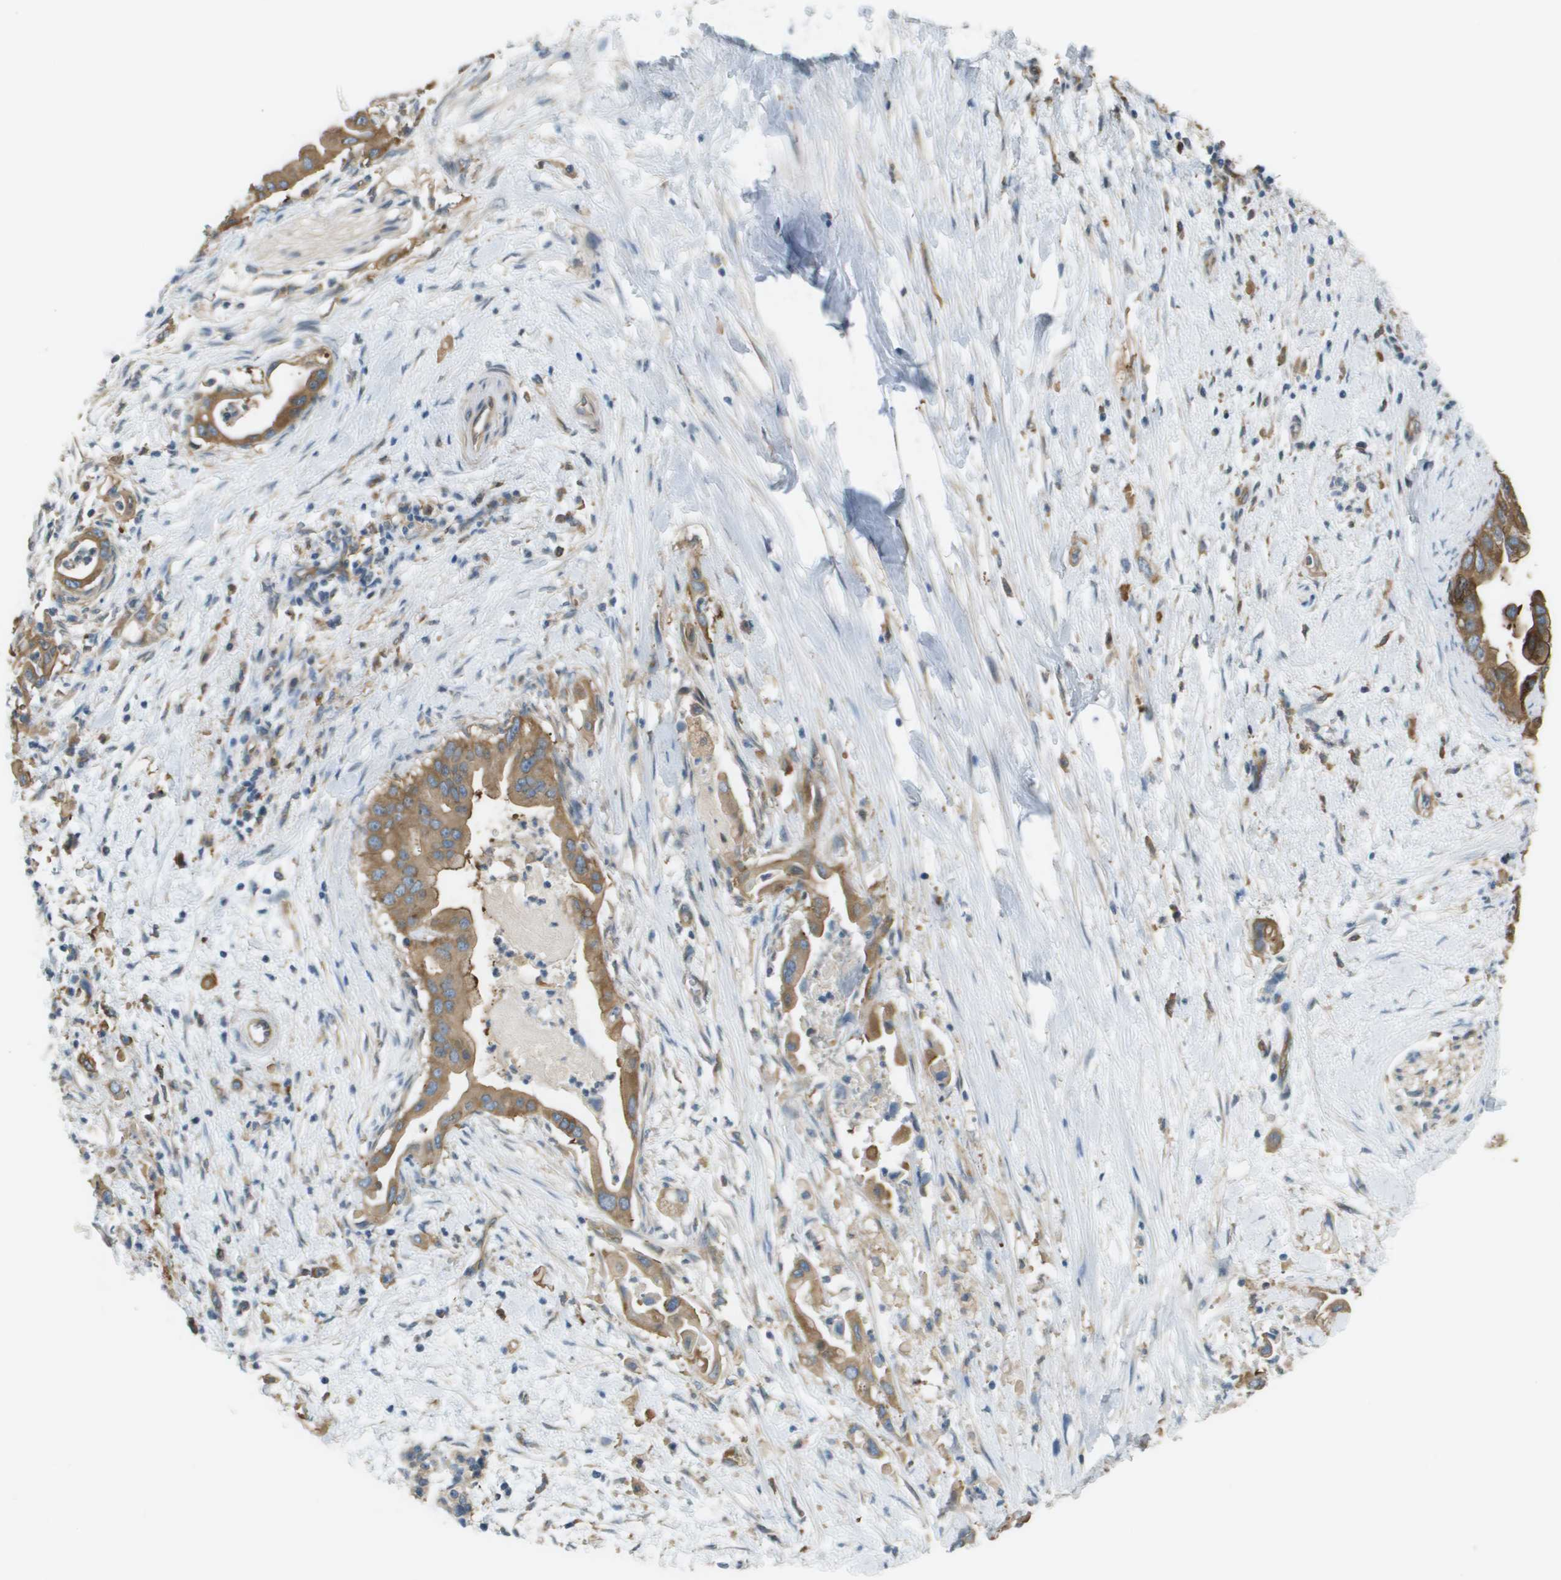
{"staining": {"intensity": "moderate", "quantity": ">75%", "location": "cytoplasmic/membranous"}, "tissue": "pancreatic cancer", "cell_type": "Tumor cells", "image_type": "cancer", "snomed": [{"axis": "morphology", "description": "Adenocarcinoma, NOS"}, {"axis": "topography", "description": "Pancreas"}], "caption": "Pancreatic cancer (adenocarcinoma) stained with a brown dye shows moderate cytoplasmic/membranous positive staining in approximately >75% of tumor cells.", "gene": "CORO1B", "patient": {"sex": "male", "age": 55}}